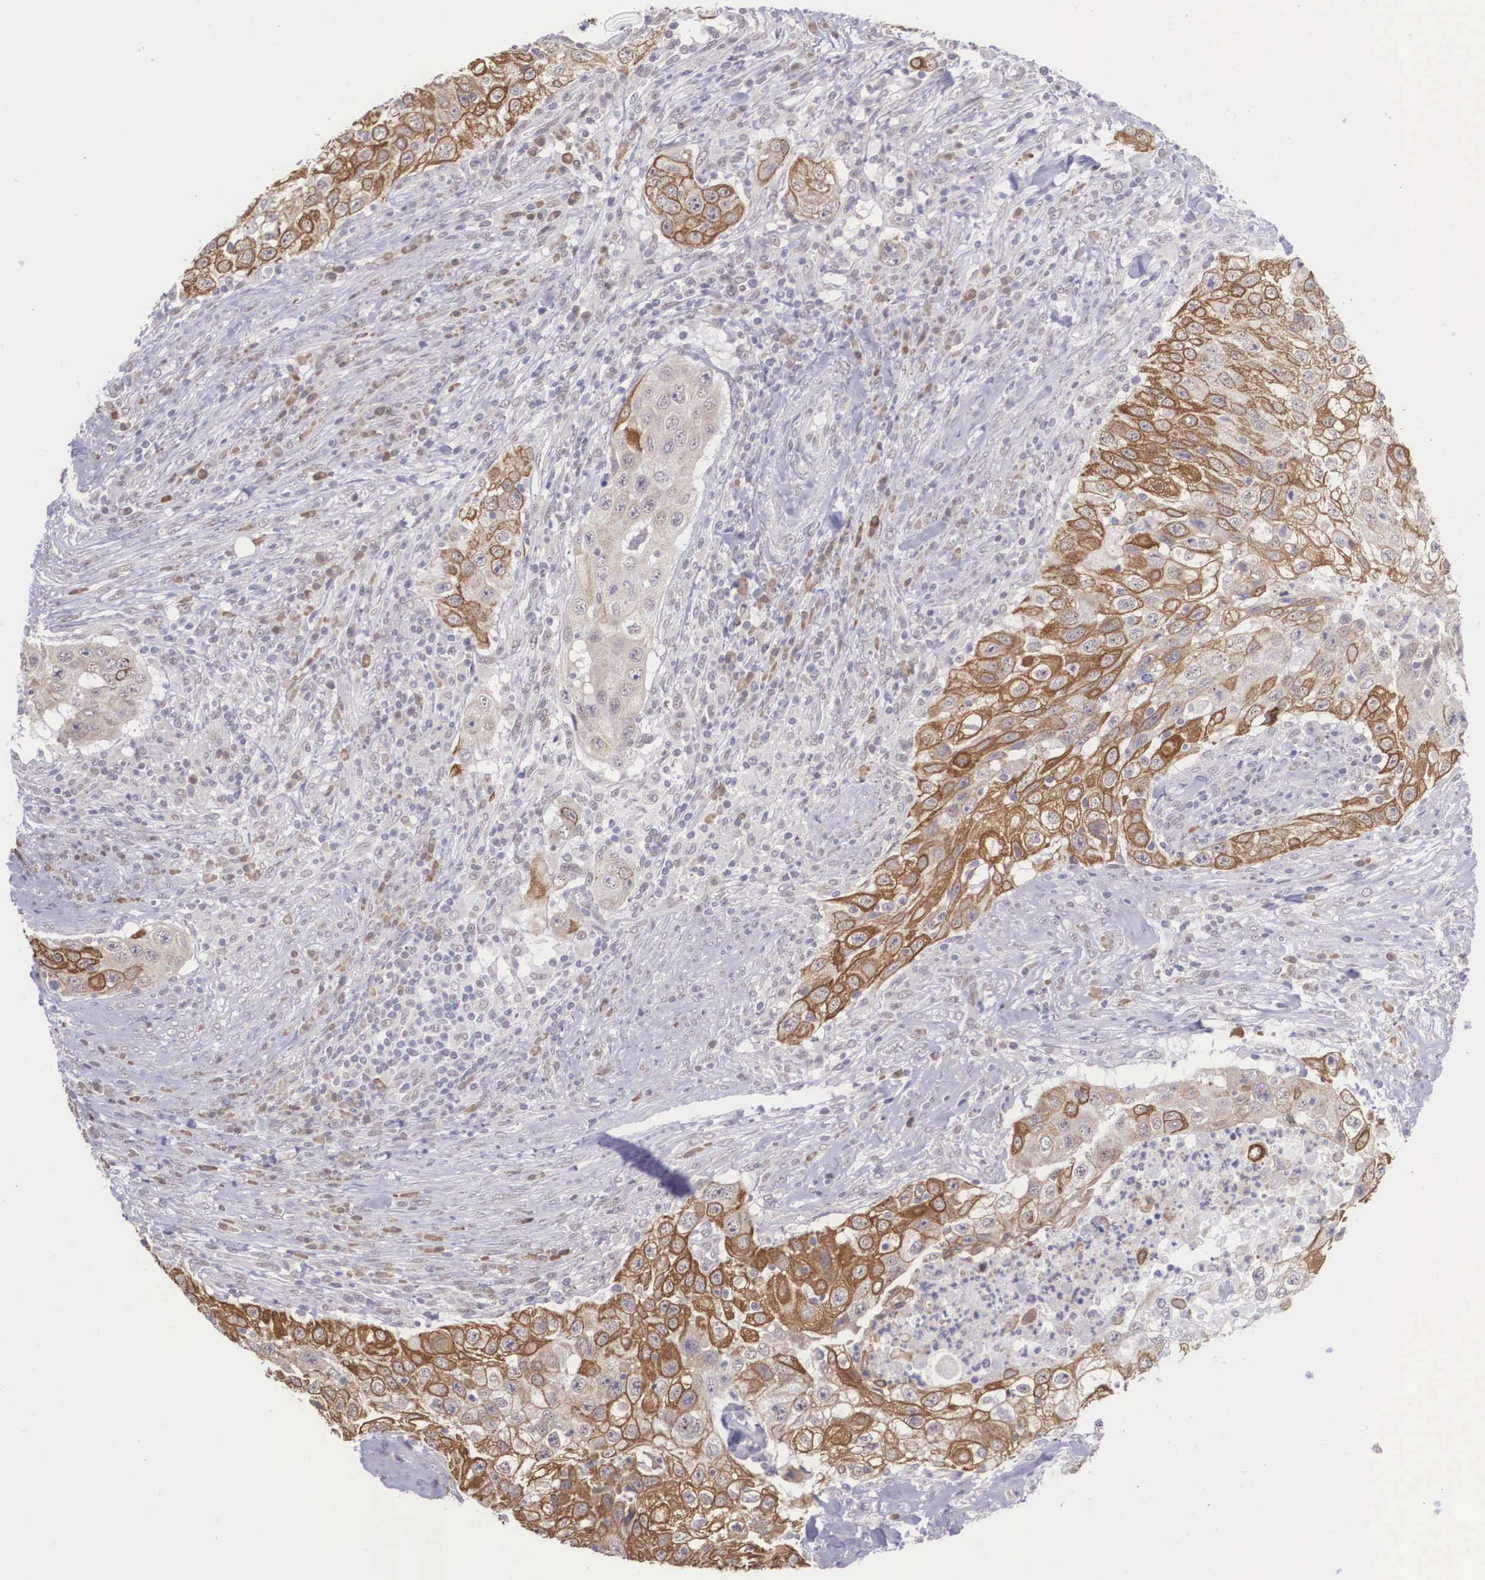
{"staining": {"intensity": "moderate", "quantity": "25%-75%", "location": "cytoplasmic/membranous"}, "tissue": "lung cancer", "cell_type": "Tumor cells", "image_type": "cancer", "snomed": [{"axis": "morphology", "description": "Squamous cell carcinoma, NOS"}, {"axis": "topography", "description": "Lung"}], "caption": "Lung cancer (squamous cell carcinoma) was stained to show a protein in brown. There is medium levels of moderate cytoplasmic/membranous expression in about 25%-75% of tumor cells.", "gene": "SLC25A21", "patient": {"sex": "male", "age": 64}}